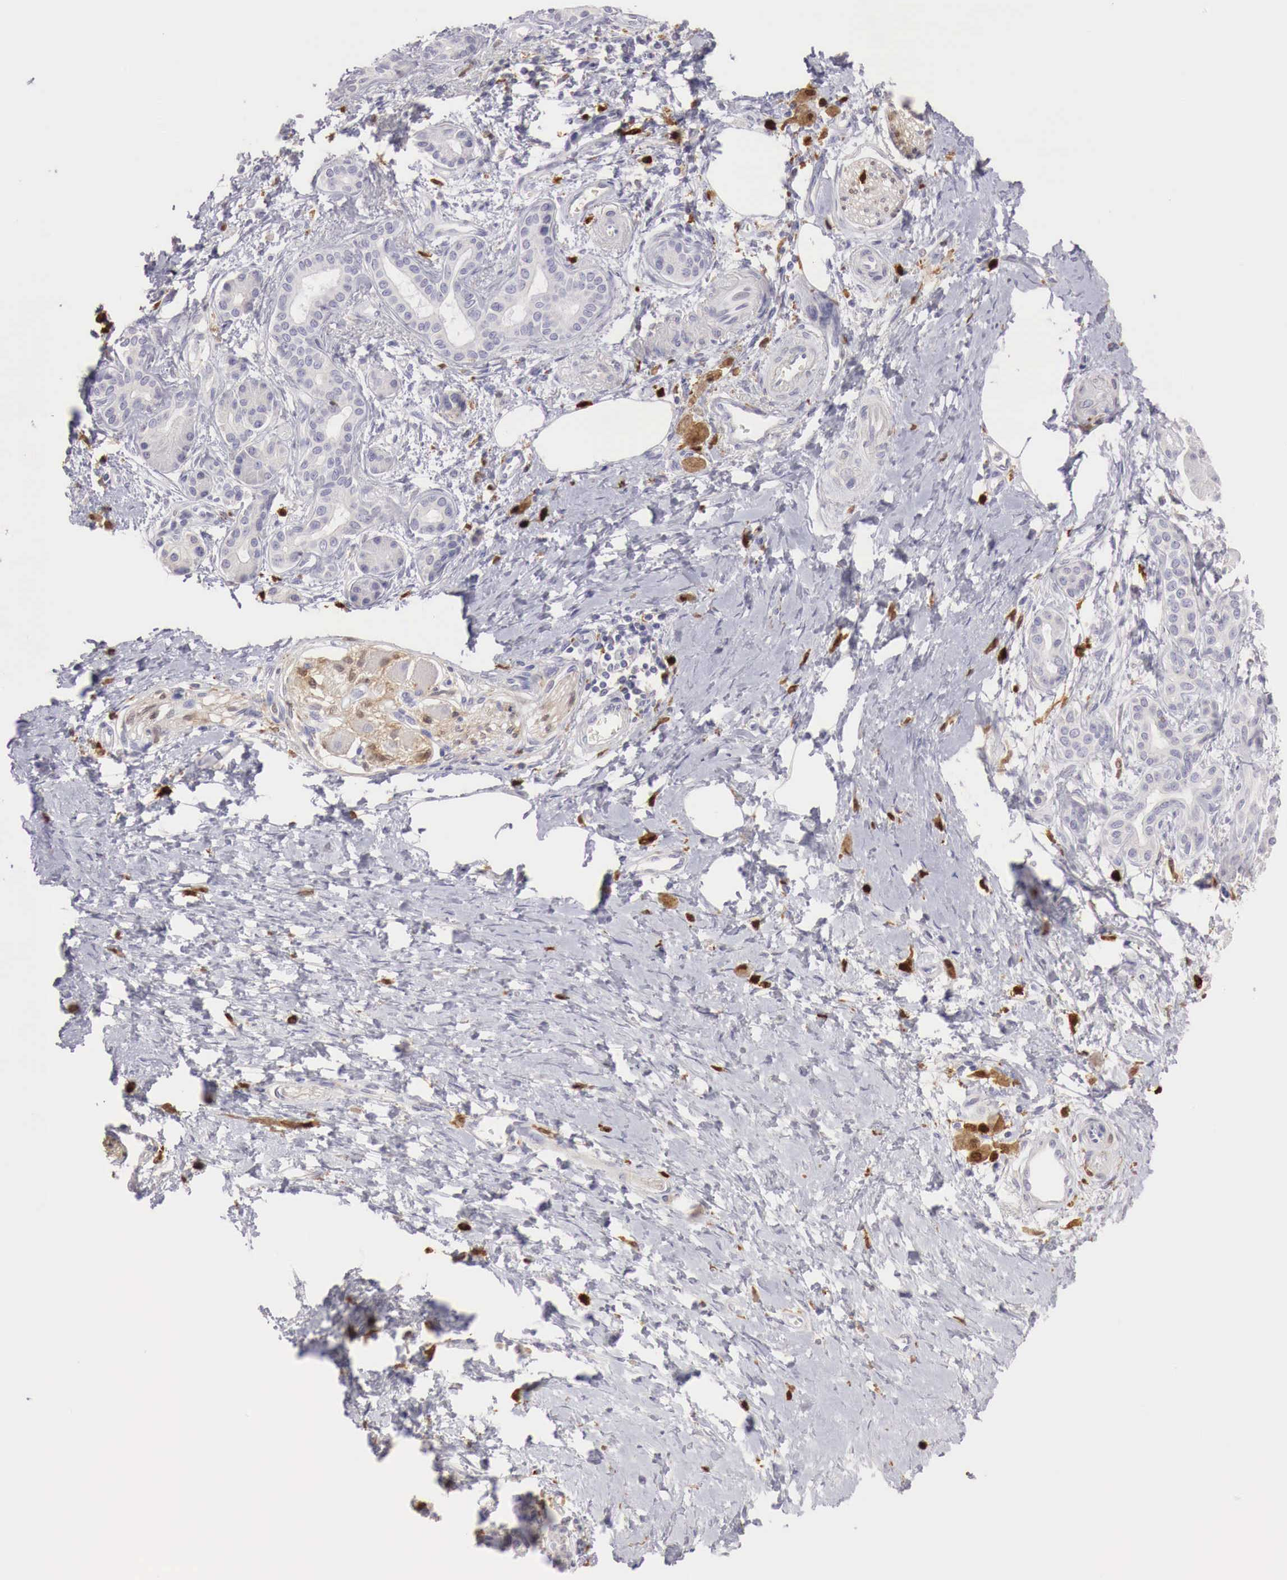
{"staining": {"intensity": "negative", "quantity": "none", "location": "none"}, "tissue": "pancreatic cancer", "cell_type": "Tumor cells", "image_type": "cancer", "snomed": [{"axis": "morphology", "description": "Adenocarcinoma, NOS"}, {"axis": "topography", "description": "Pancreas"}], "caption": "Immunohistochemical staining of pancreatic cancer (adenocarcinoma) displays no significant expression in tumor cells. The staining is performed using DAB brown chromogen with nuclei counter-stained in using hematoxylin.", "gene": "RENBP", "patient": {"sex": "female", "age": 66}}